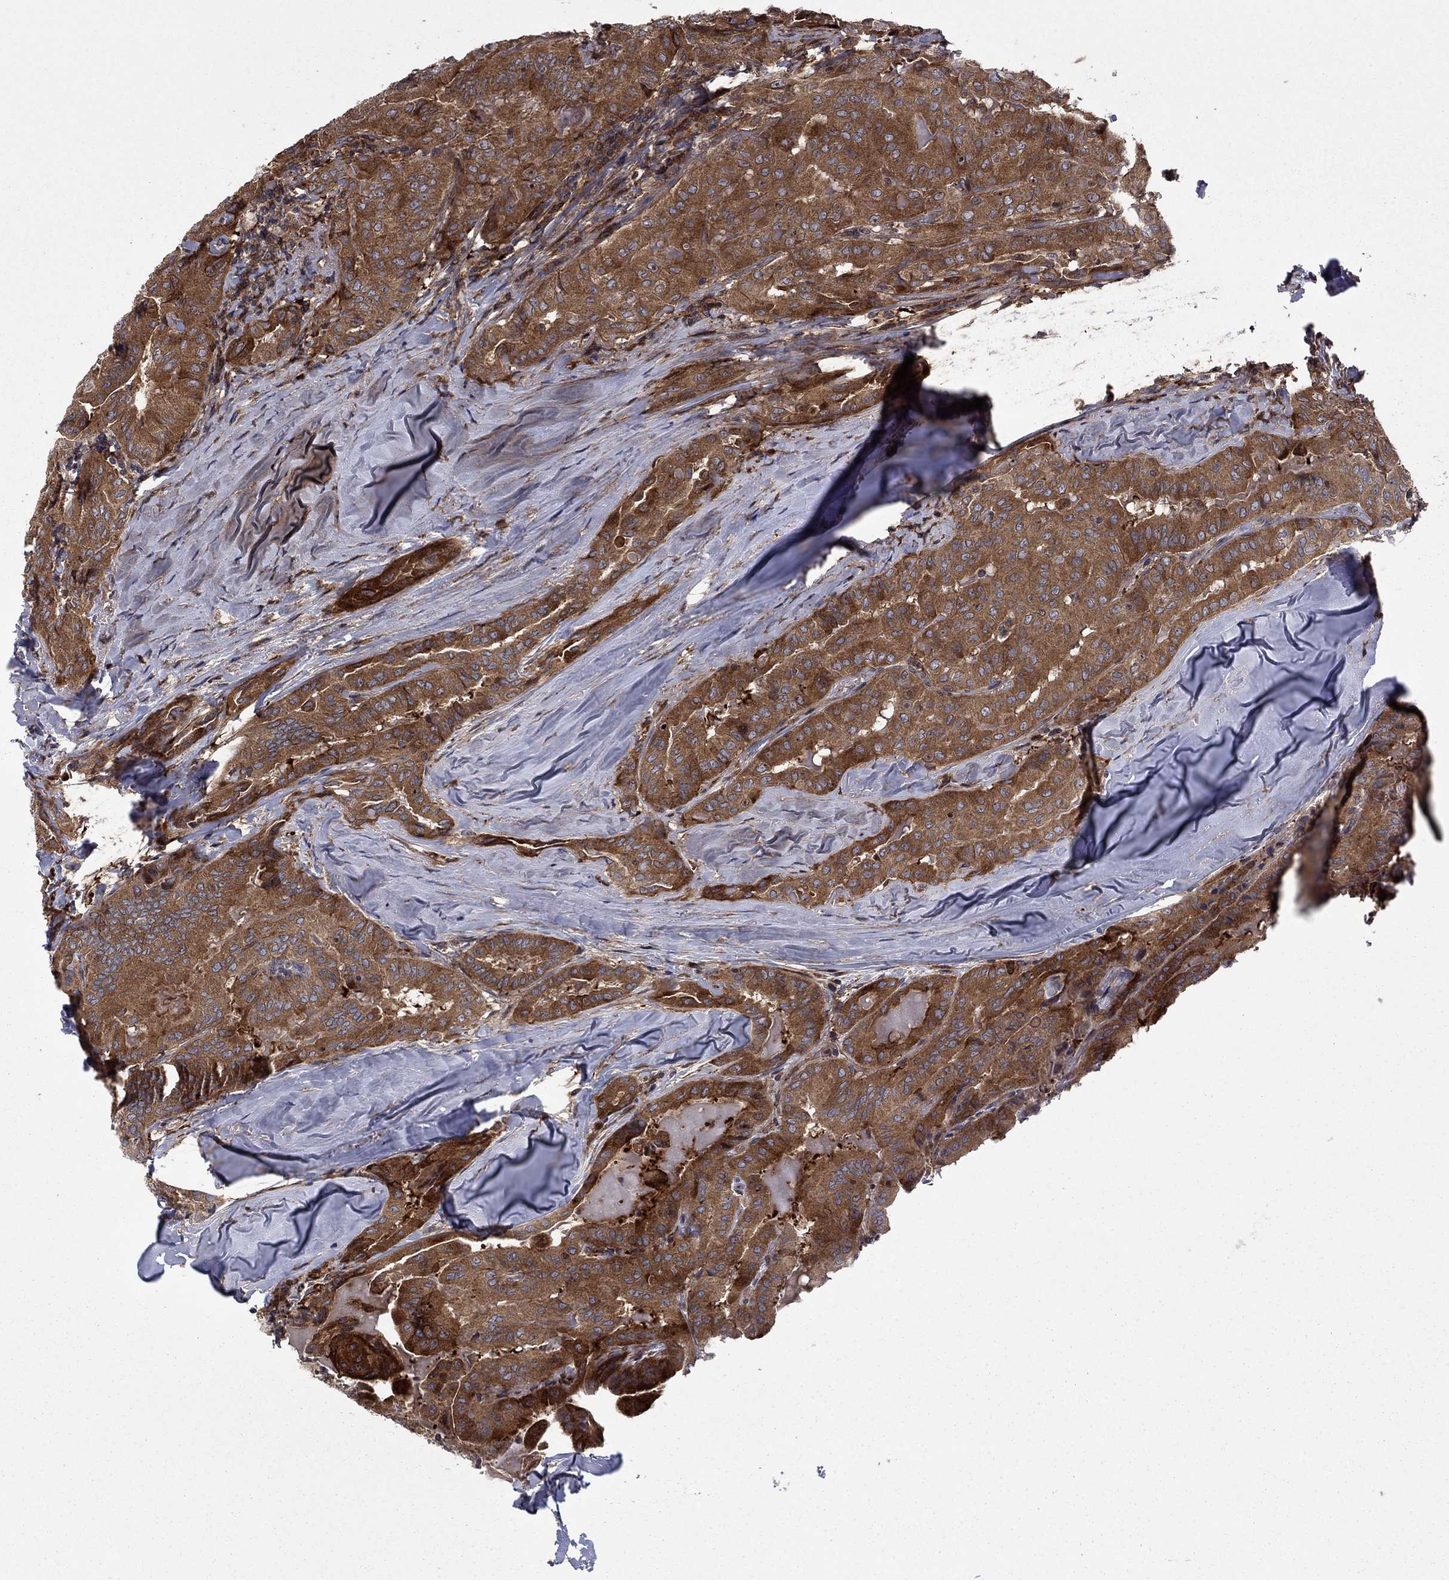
{"staining": {"intensity": "strong", "quantity": "25%-75%", "location": "cytoplasmic/membranous"}, "tissue": "thyroid cancer", "cell_type": "Tumor cells", "image_type": "cancer", "snomed": [{"axis": "morphology", "description": "Papillary adenocarcinoma, NOS"}, {"axis": "topography", "description": "Thyroid gland"}], "caption": "Strong cytoplasmic/membranous protein staining is present in about 25%-75% of tumor cells in thyroid papillary adenocarcinoma. Using DAB (3,3'-diaminobenzidine) (brown) and hematoxylin (blue) stains, captured at high magnification using brightfield microscopy.", "gene": "HDAC4", "patient": {"sex": "female", "age": 68}}